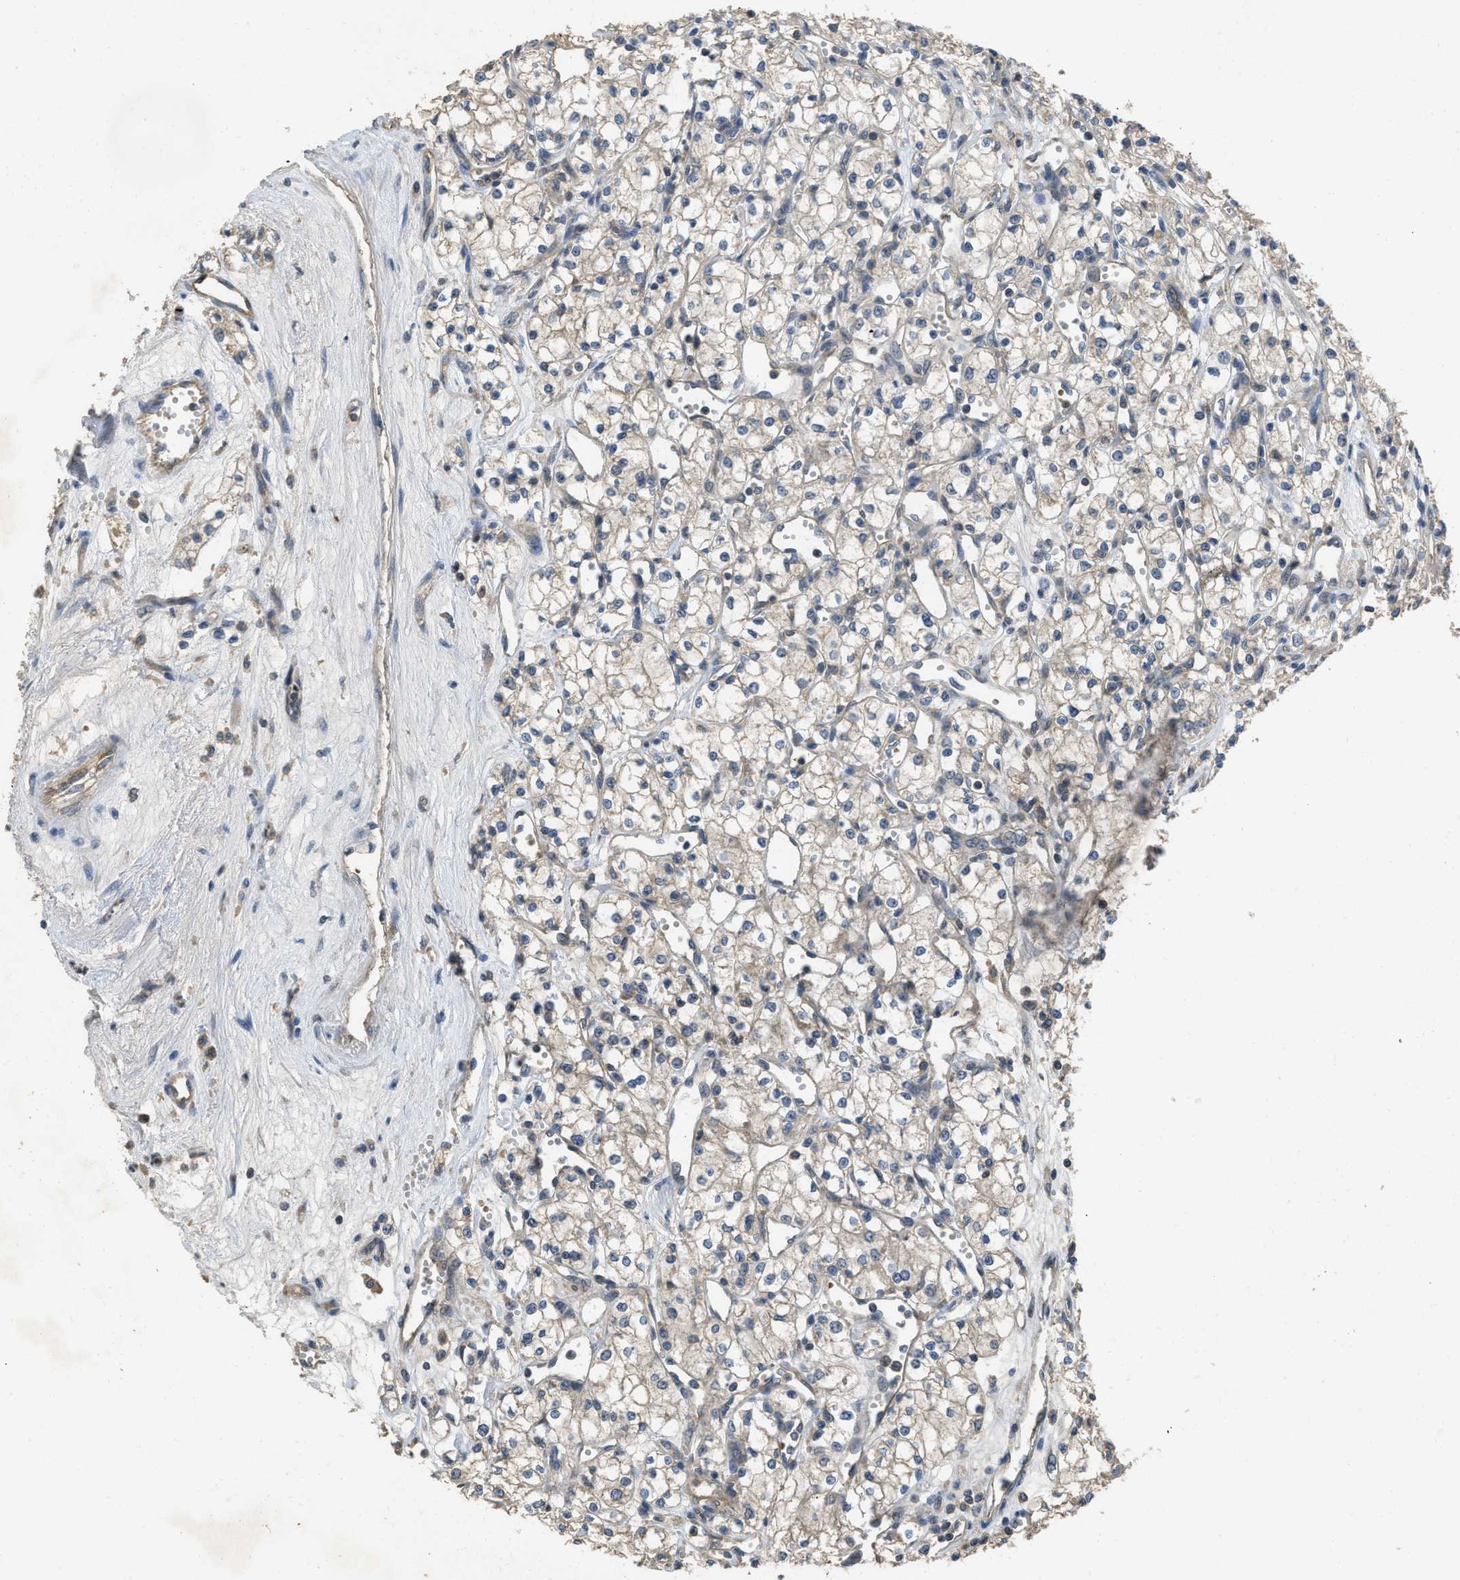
{"staining": {"intensity": "negative", "quantity": "none", "location": "none"}, "tissue": "renal cancer", "cell_type": "Tumor cells", "image_type": "cancer", "snomed": [{"axis": "morphology", "description": "Adenocarcinoma, NOS"}, {"axis": "topography", "description": "Kidney"}], "caption": "Protein analysis of renal cancer exhibits no significant positivity in tumor cells. (DAB (3,3'-diaminobenzidine) immunohistochemistry visualized using brightfield microscopy, high magnification).", "gene": "PPP3CA", "patient": {"sex": "male", "age": 59}}